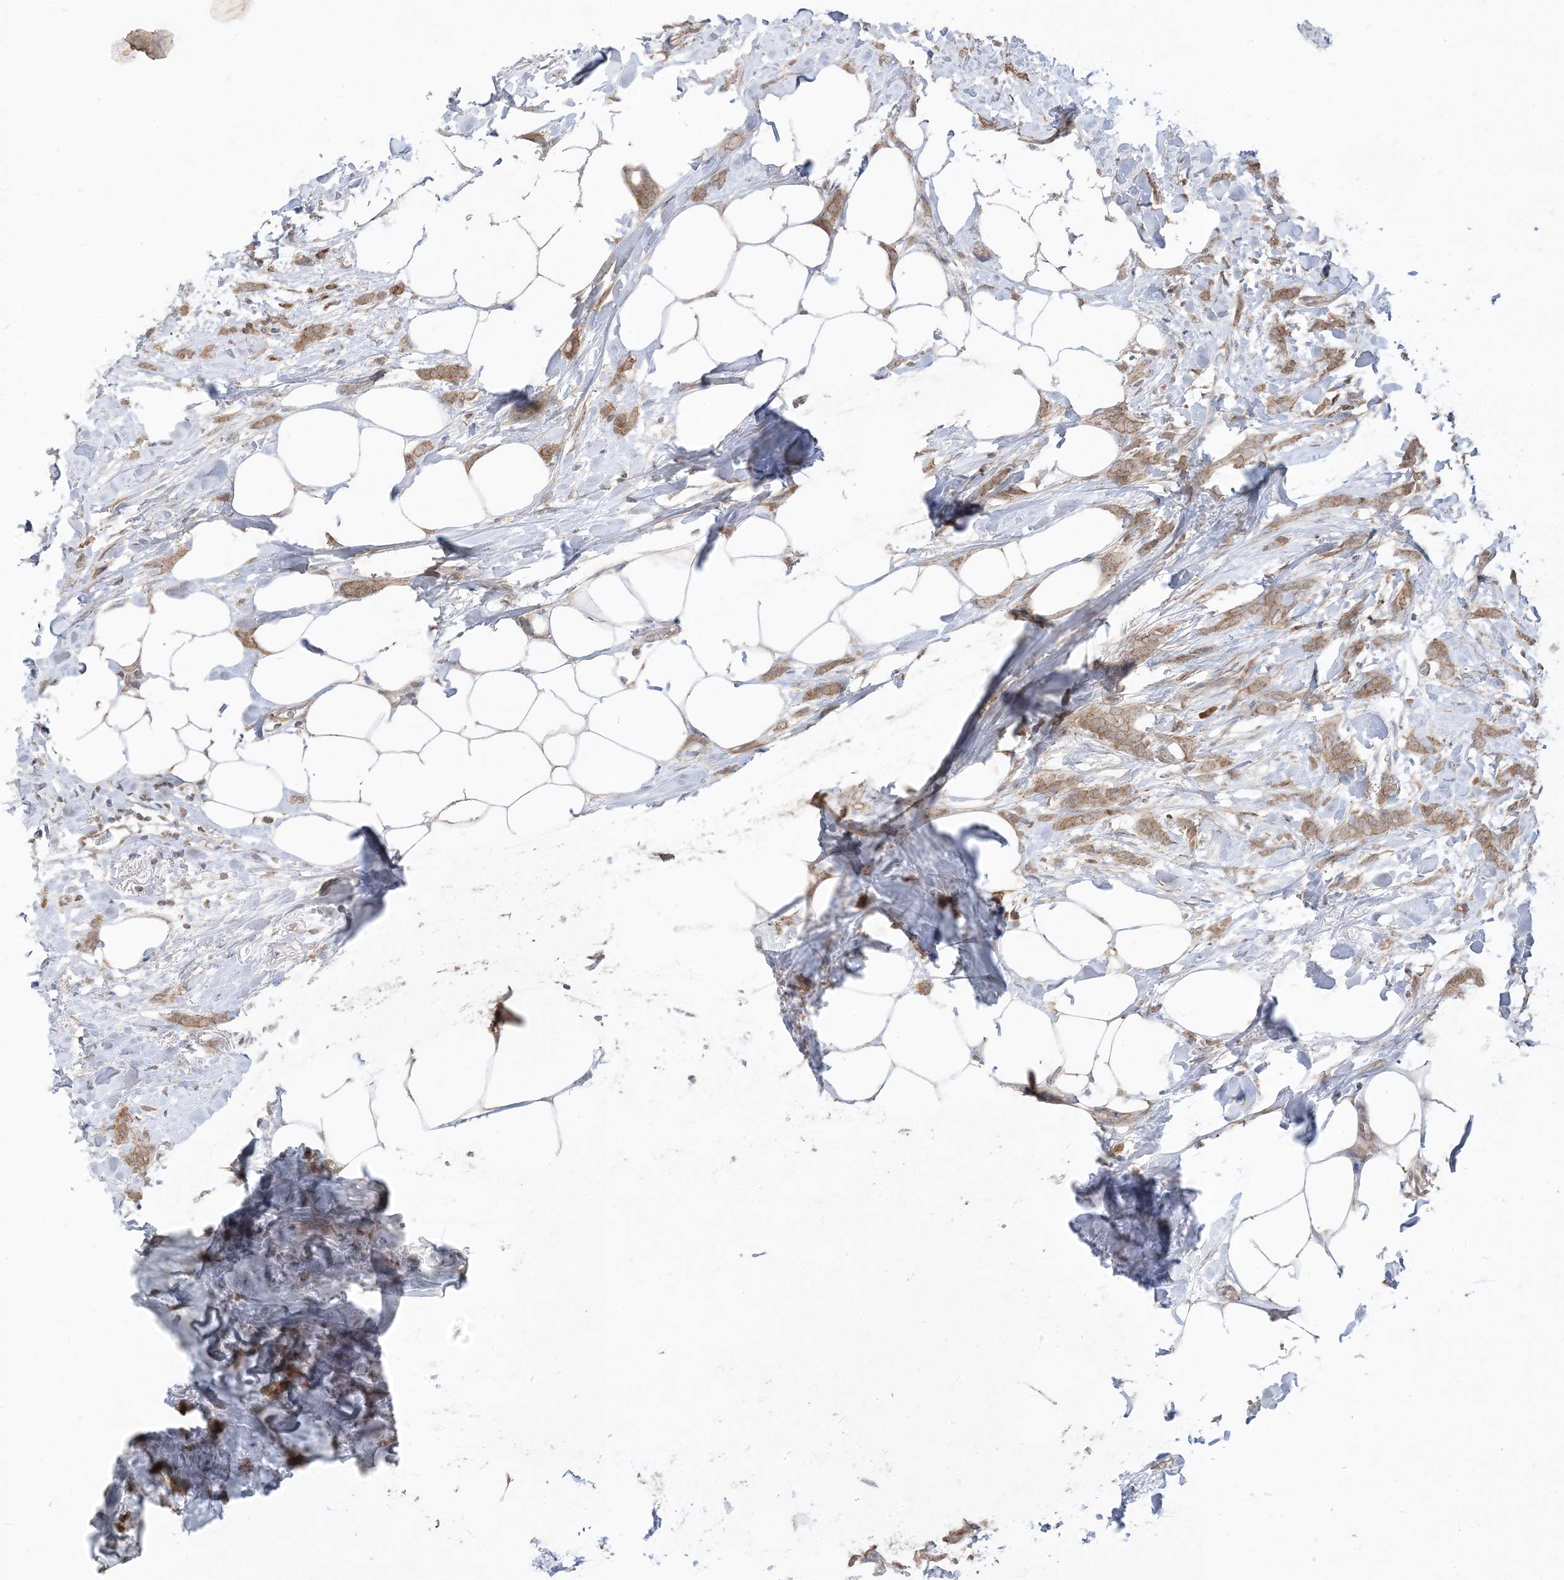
{"staining": {"intensity": "strong", "quantity": ">75%", "location": "cytoplasmic/membranous"}, "tissue": "breast cancer", "cell_type": "Tumor cells", "image_type": "cancer", "snomed": [{"axis": "morphology", "description": "Lobular carcinoma, in situ"}, {"axis": "morphology", "description": "Lobular carcinoma"}, {"axis": "topography", "description": "Breast"}], "caption": "Immunohistochemistry staining of breast cancer, which demonstrates high levels of strong cytoplasmic/membranous positivity in approximately >75% of tumor cells indicating strong cytoplasmic/membranous protein staining. The staining was performed using DAB (brown) for protein detection and nuclei were counterstained in hematoxylin (blue).", "gene": "SIRT3", "patient": {"sex": "female", "age": 41}}